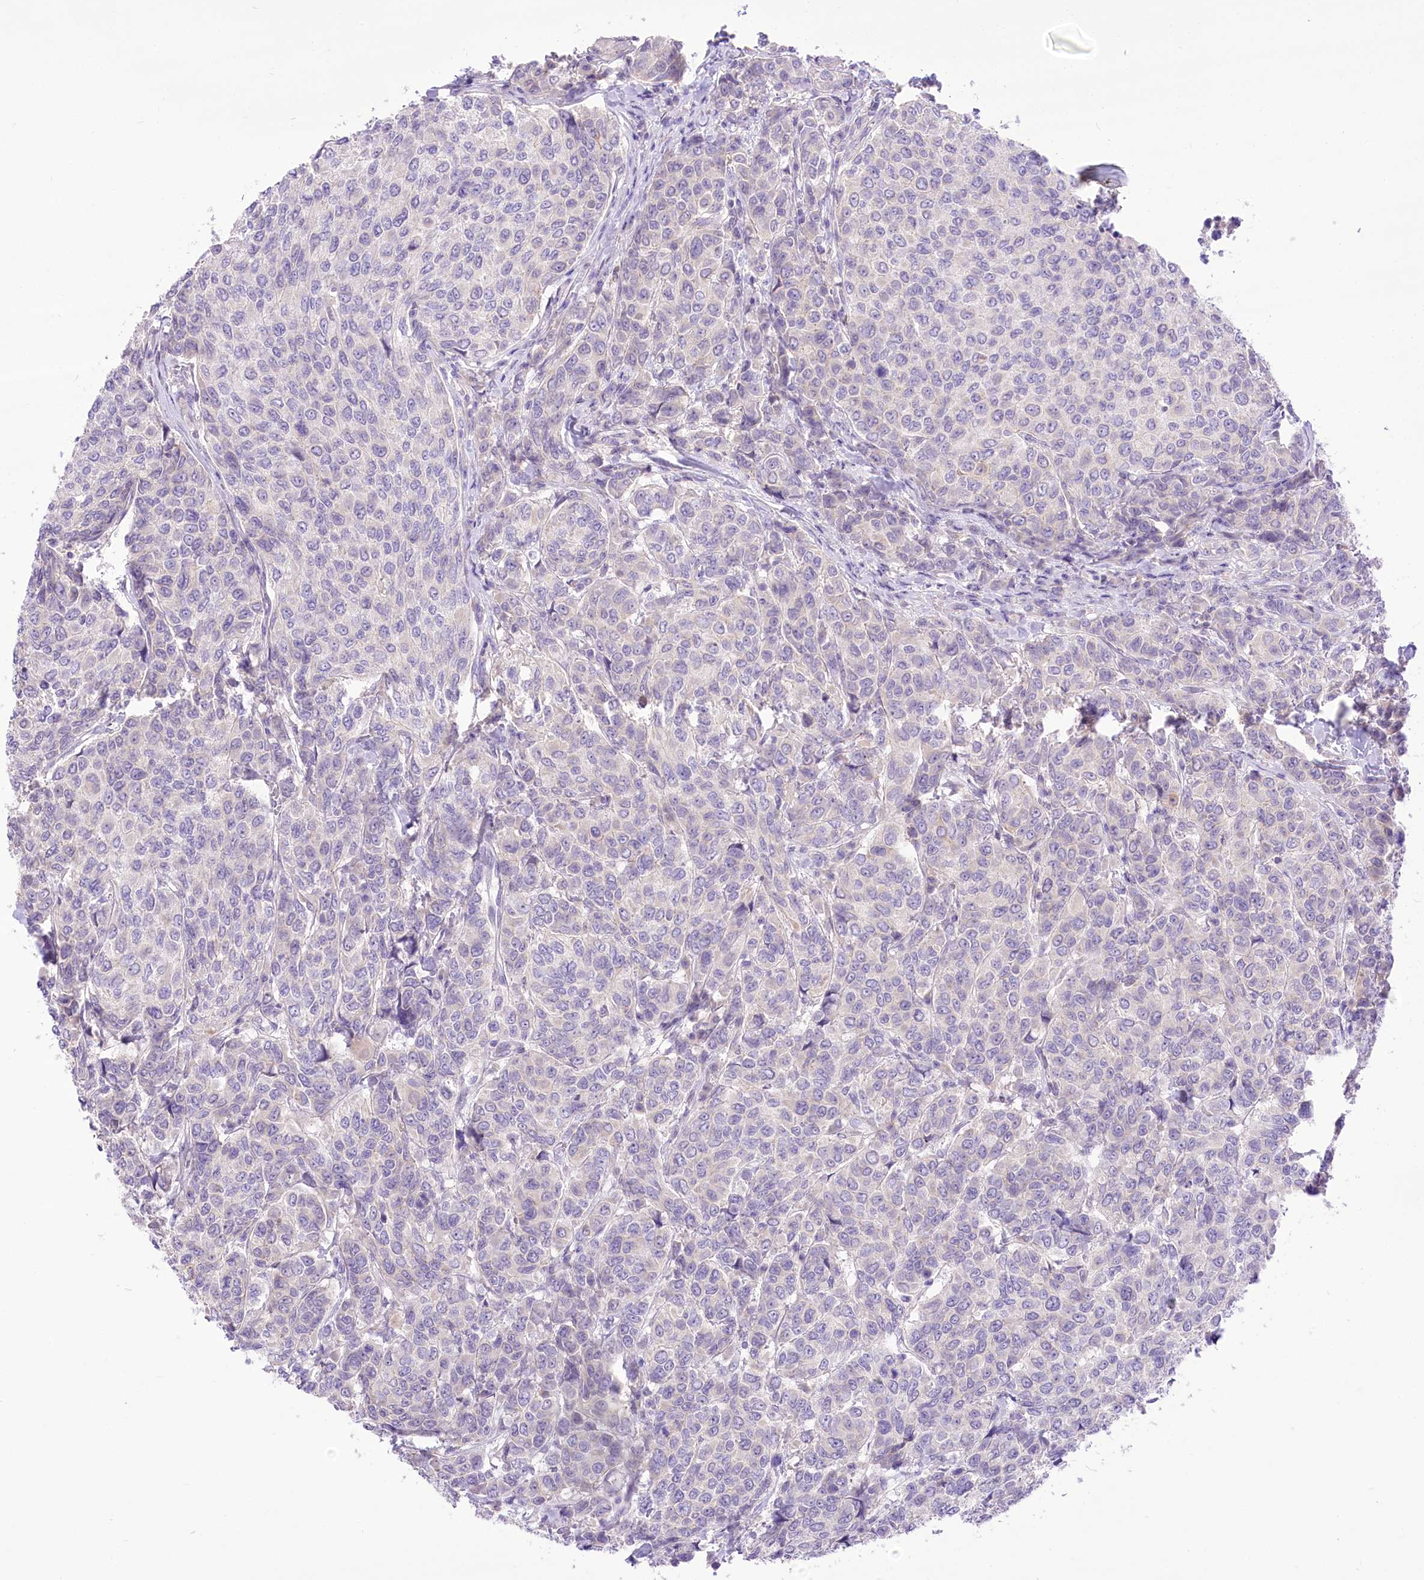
{"staining": {"intensity": "negative", "quantity": "none", "location": "none"}, "tissue": "breast cancer", "cell_type": "Tumor cells", "image_type": "cancer", "snomed": [{"axis": "morphology", "description": "Duct carcinoma"}, {"axis": "topography", "description": "Breast"}], "caption": "IHC image of neoplastic tissue: breast cancer stained with DAB (3,3'-diaminobenzidine) displays no significant protein positivity in tumor cells.", "gene": "HELT", "patient": {"sex": "female", "age": 55}}